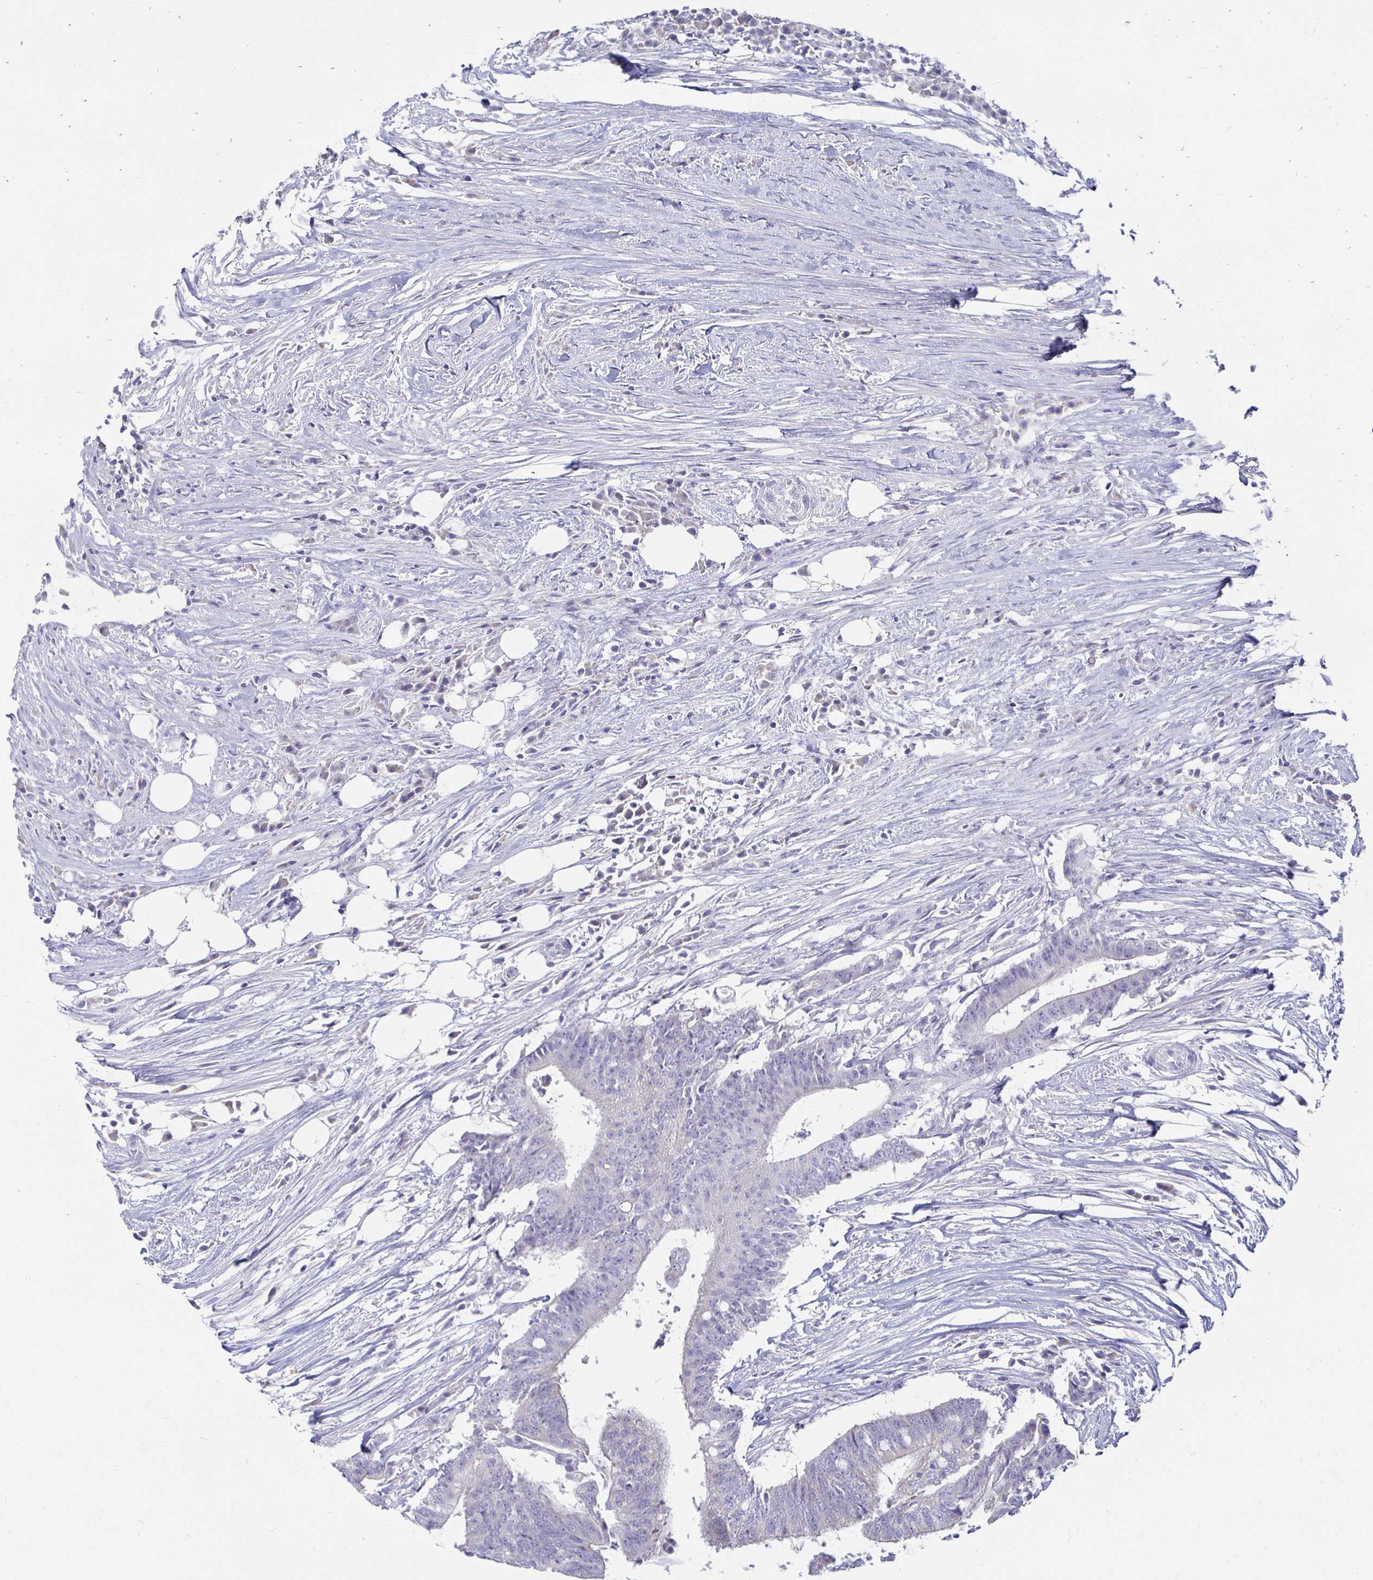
{"staining": {"intensity": "negative", "quantity": "none", "location": "none"}, "tissue": "colorectal cancer", "cell_type": "Tumor cells", "image_type": "cancer", "snomed": [{"axis": "morphology", "description": "Adenocarcinoma, NOS"}, {"axis": "topography", "description": "Colon"}], "caption": "This is an immunohistochemistry (IHC) photomicrograph of human colorectal adenocarcinoma. There is no positivity in tumor cells.", "gene": "PEG10", "patient": {"sex": "female", "age": 43}}